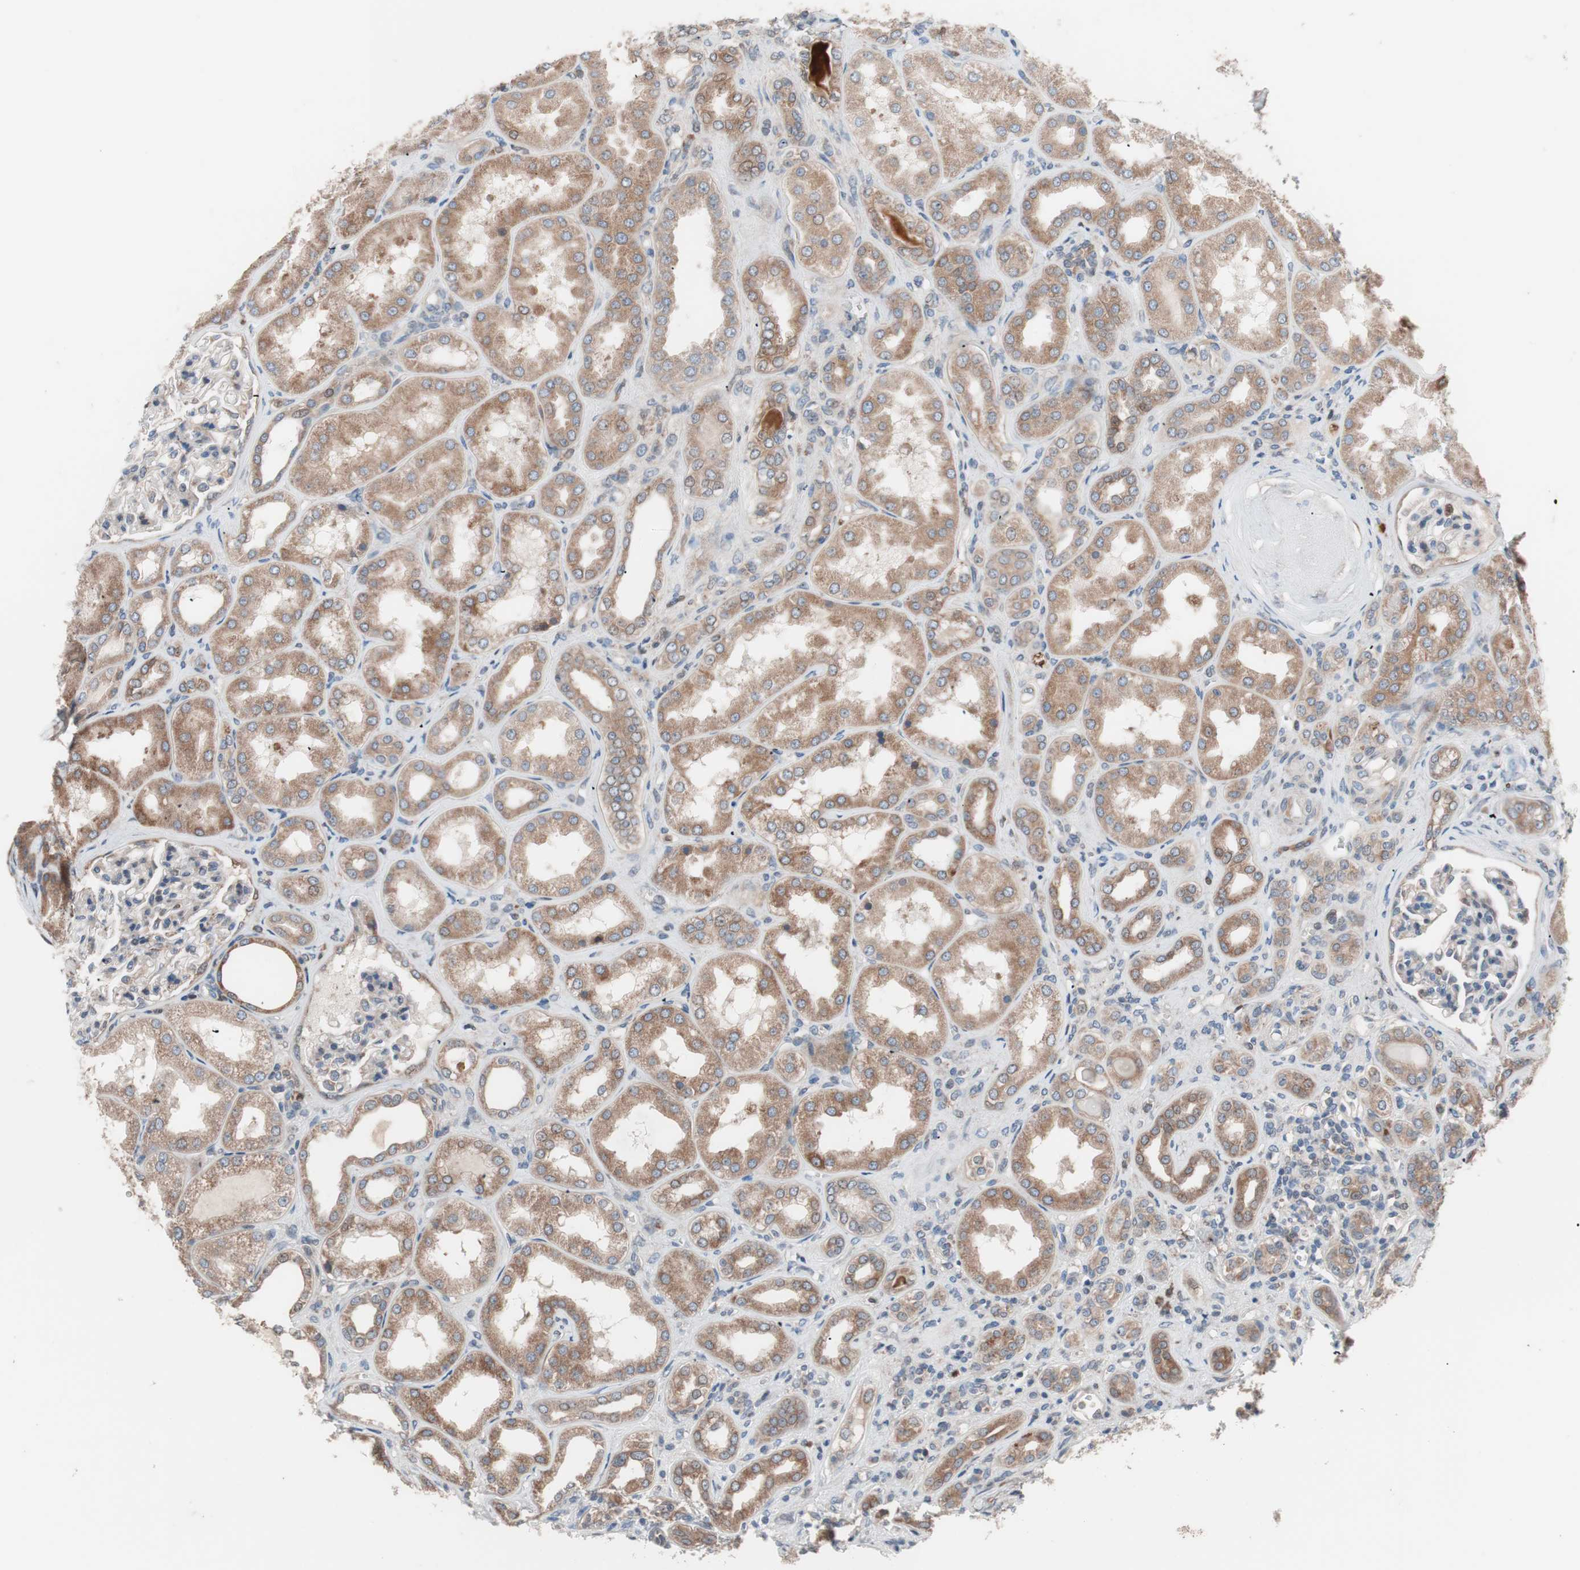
{"staining": {"intensity": "weak", "quantity": "25%-75%", "location": "cytoplasmic/membranous"}, "tissue": "kidney", "cell_type": "Cells in glomeruli", "image_type": "normal", "snomed": [{"axis": "morphology", "description": "Normal tissue, NOS"}, {"axis": "topography", "description": "Kidney"}], "caption": "Kidney was stained to show a protein in brown. There is low levels of weak cytoplasmic/membranous expression in about 25%-75% of cells in glomeruli. Using DAB (3,3'-diaminobenzidine) (brown) and hematoxylin (blue) stains, captured at high magnification using brightfield microscopy.", "gene": "FAAH", "patient": {"sex": "female", "age": 56}}